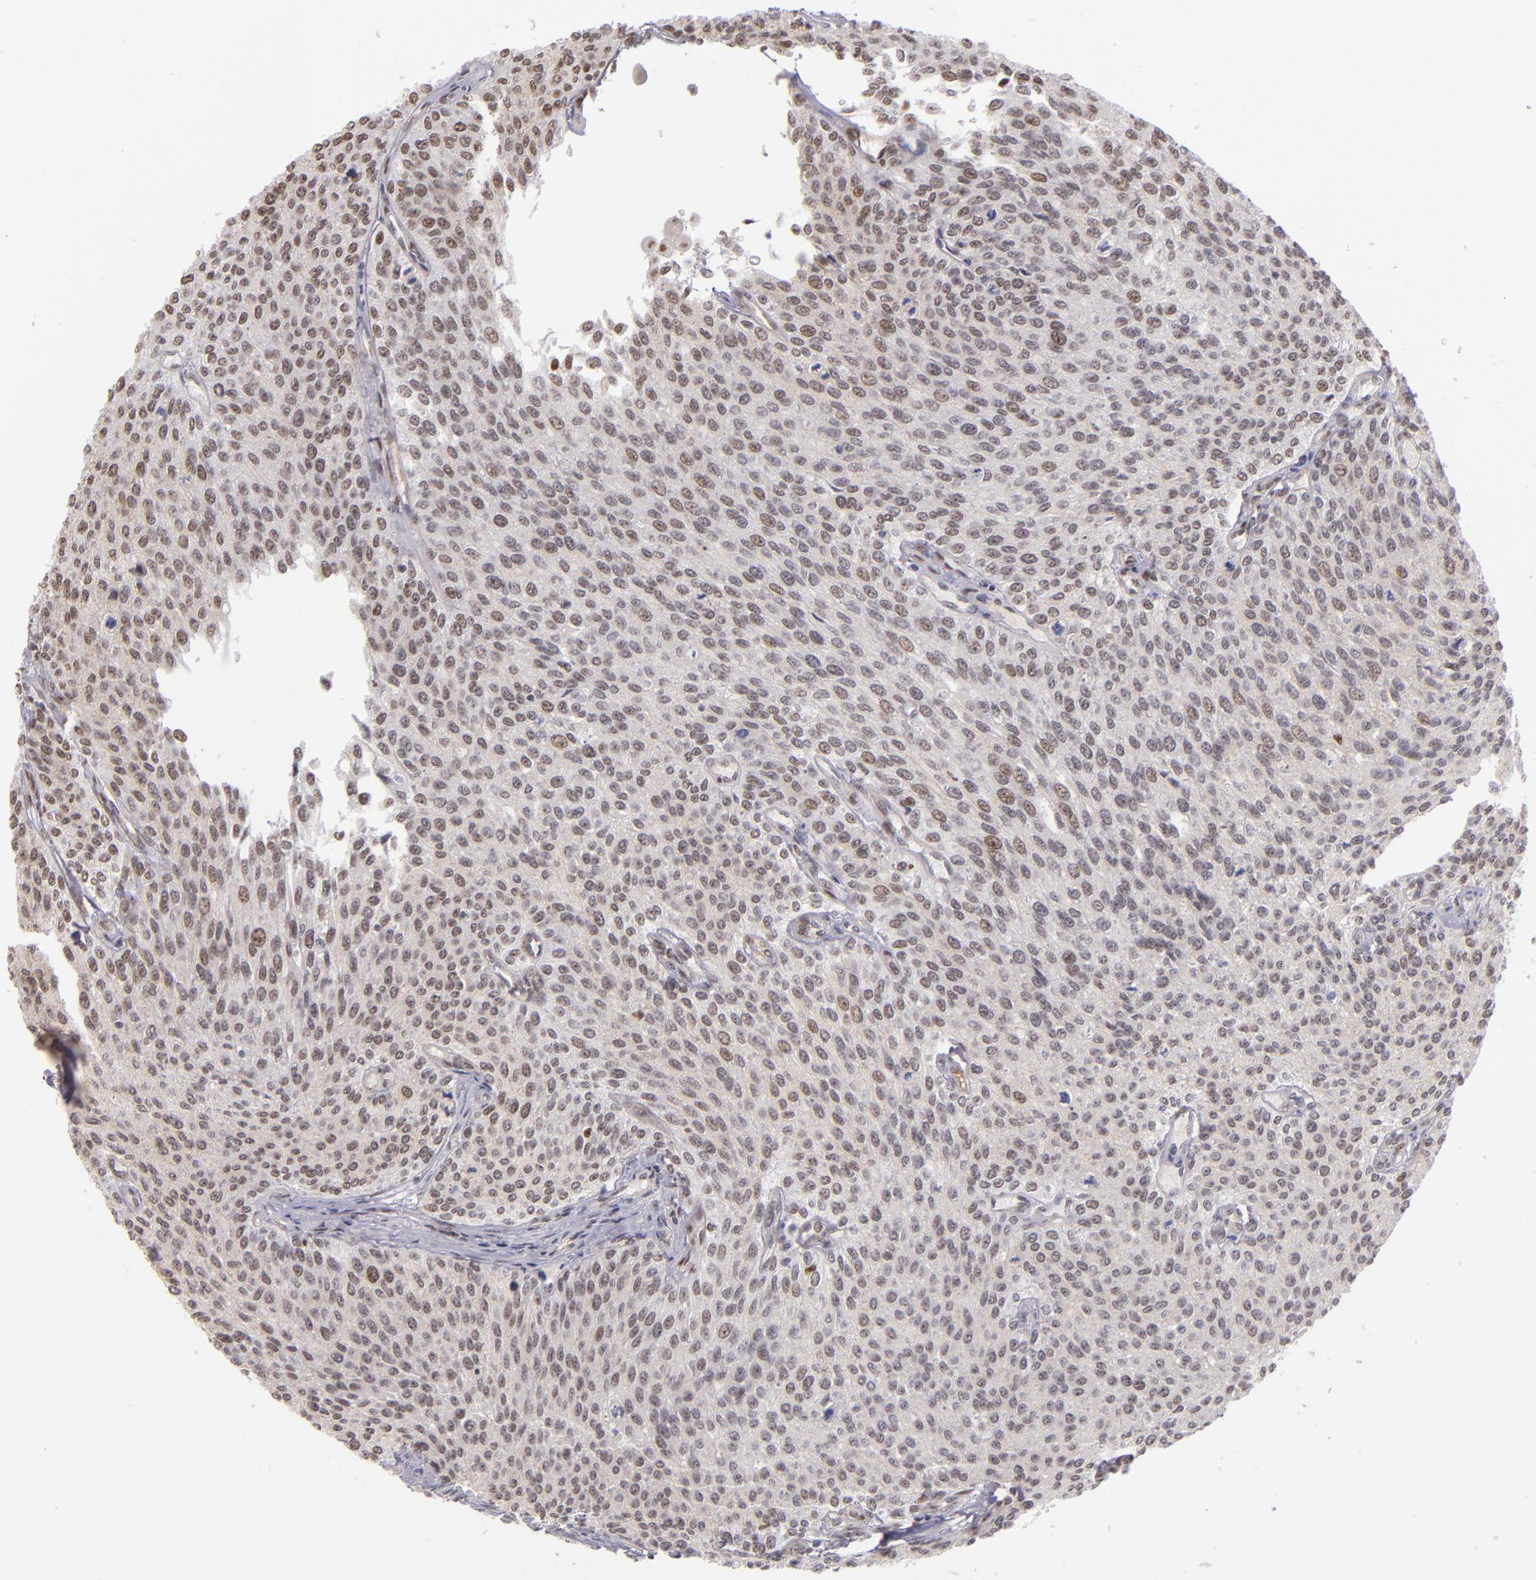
{"staining": {"intensity": "weak", "quantity": ">75%", "location": "nuclear"}, "tissue": "urothelial cancer", "cell_type": "Tumor cells", "image_type": "cancer", "snomed": [{"axis": "morphology", "description": "Urothelial carcinoma, Low grade"}, {"axis": "topography", "description": "Urinary bladder"}], "caption": "Urothelial carcinoma (low-grade) stained with DAB (3,3'-diaminobenzidine) immunohistochemistry (IHC) reveals low levels of weak nuclear positivity in approximately >75% of tumor cells.", "gene": "NCOR2", "patient": {"sex": "female", "age": 73}}